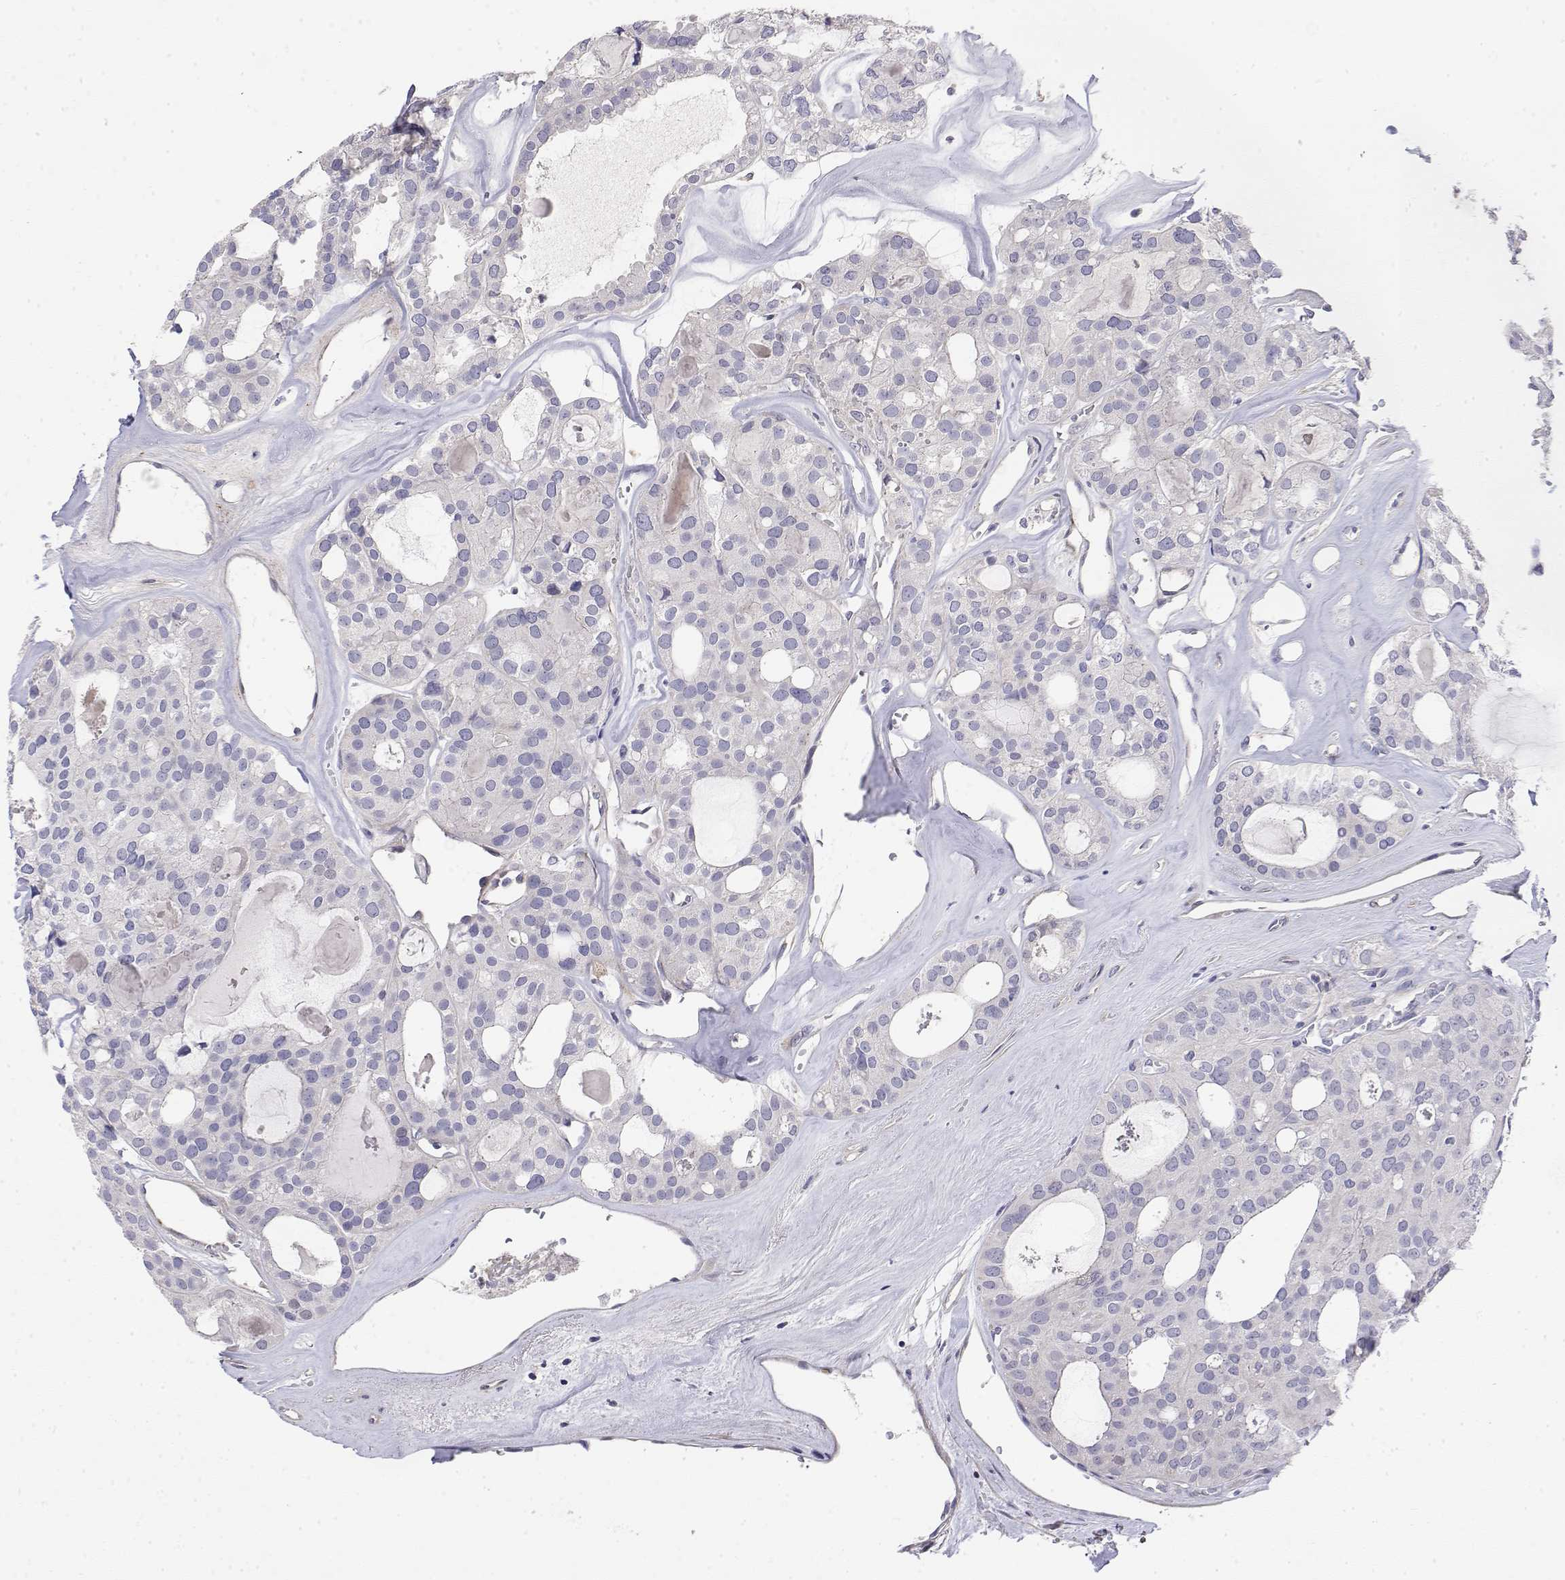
{"staining": {"intensity": "negative", "quantity": "none", "location": "none"}, "tissue": "thyroid cancer", "cell_type": "Tumor cells", "image_type": "cancer", "snomed": [{"axis": "morphology", "description": "Follicular adenoma carcinoma, NOS"}, {"axis": "topography", "description": "Thyroid gland"}], "caption": "Immunohistochemistry micrograph of thyroid cancer stained for a protein (brown), which reveals no staining in tumor cells. (DAB (3,3'-diaminobenzidine) immunohistochemistry (IHC) with hematoxylin counter stain).", "gene": "GGACT", "patient": {"sex": "male", "age": 75}}